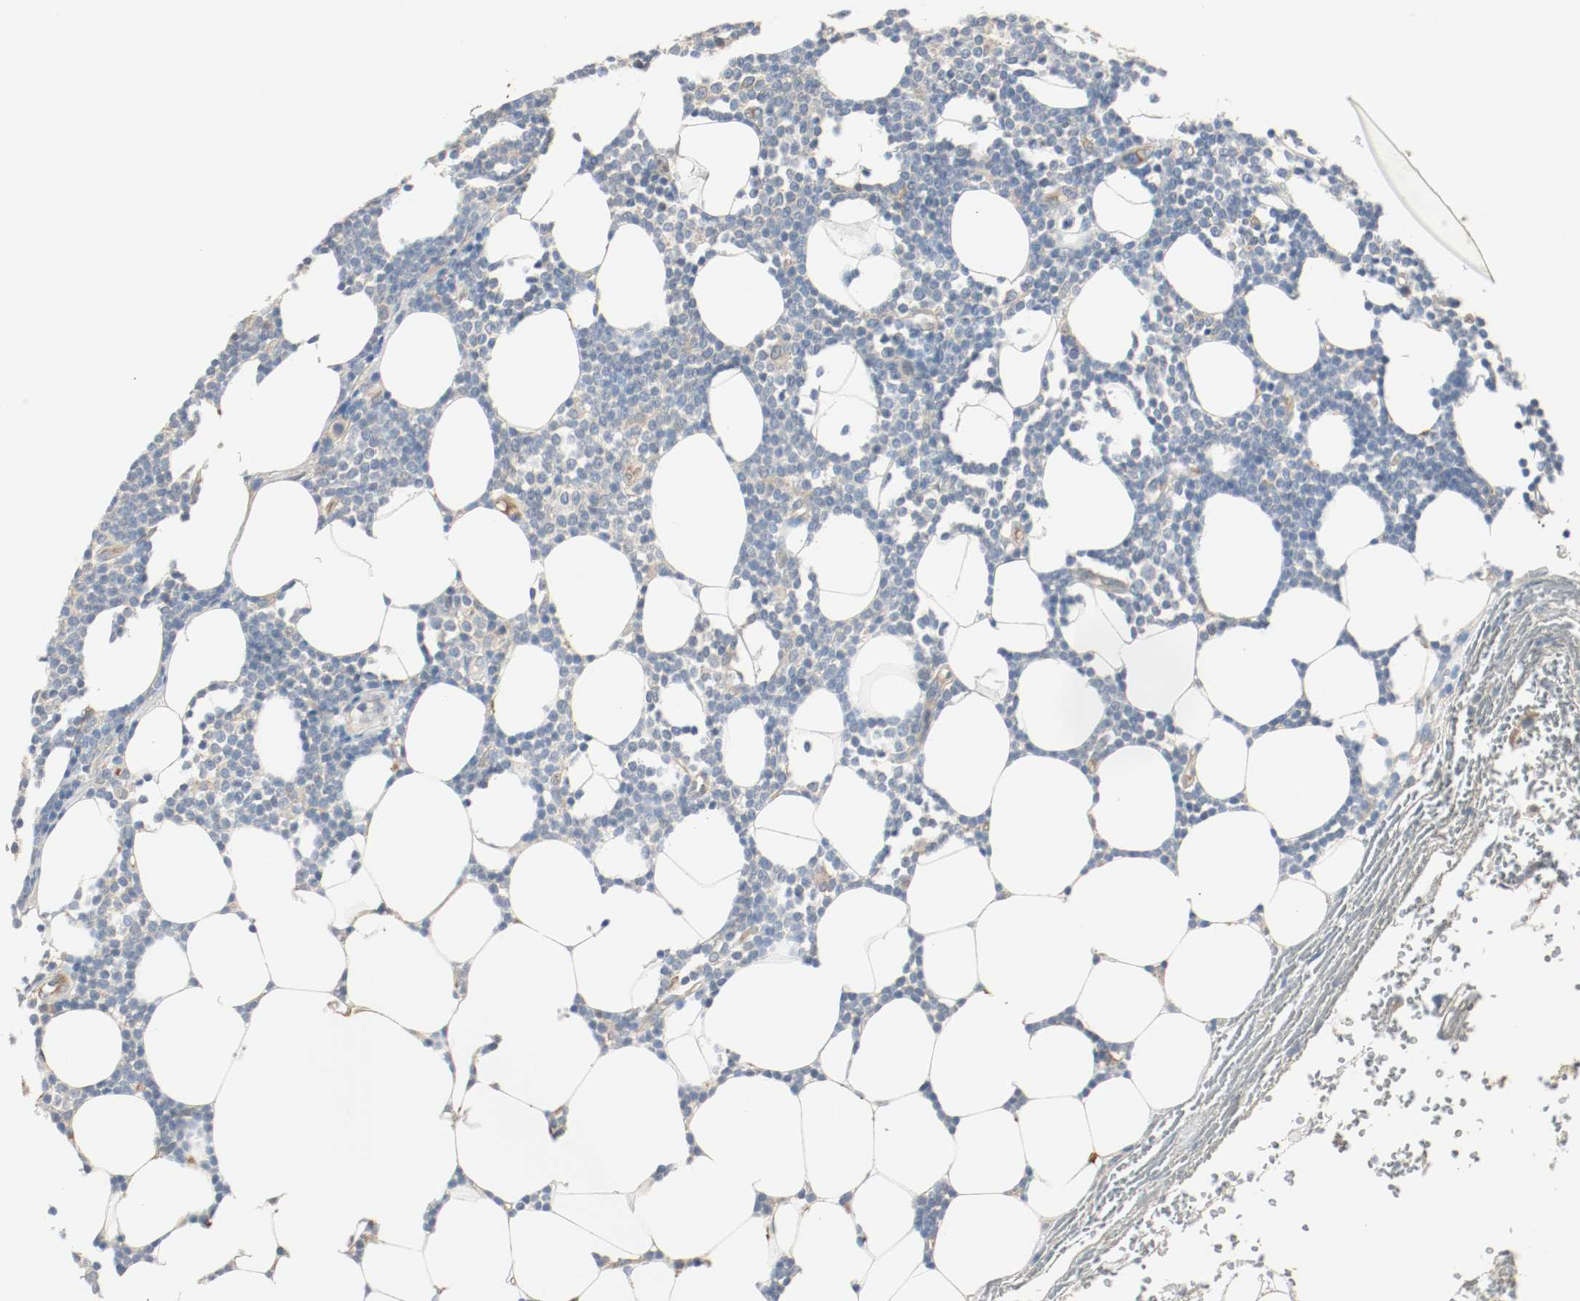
{"staining": {"intensity": "negative", "quantity": "none", "location": "none"}, "tissue": "lymphoma", "cell_type": "Tumor cells", "image_type": "cancer", "snomed": [{"axis": "morphology", "description": "Malignant lymphoma, non-Hodgkin's type, Low grade"}, {"axis": "topography", "description": "Soft tissue"}], "caption": "The micrograph displays no staining of tumor cells in low-grade malignant lymphoma, non-Hodgkin's type.", "gene": "MELTF", "patient": {"sex": "male", "age": 92}}